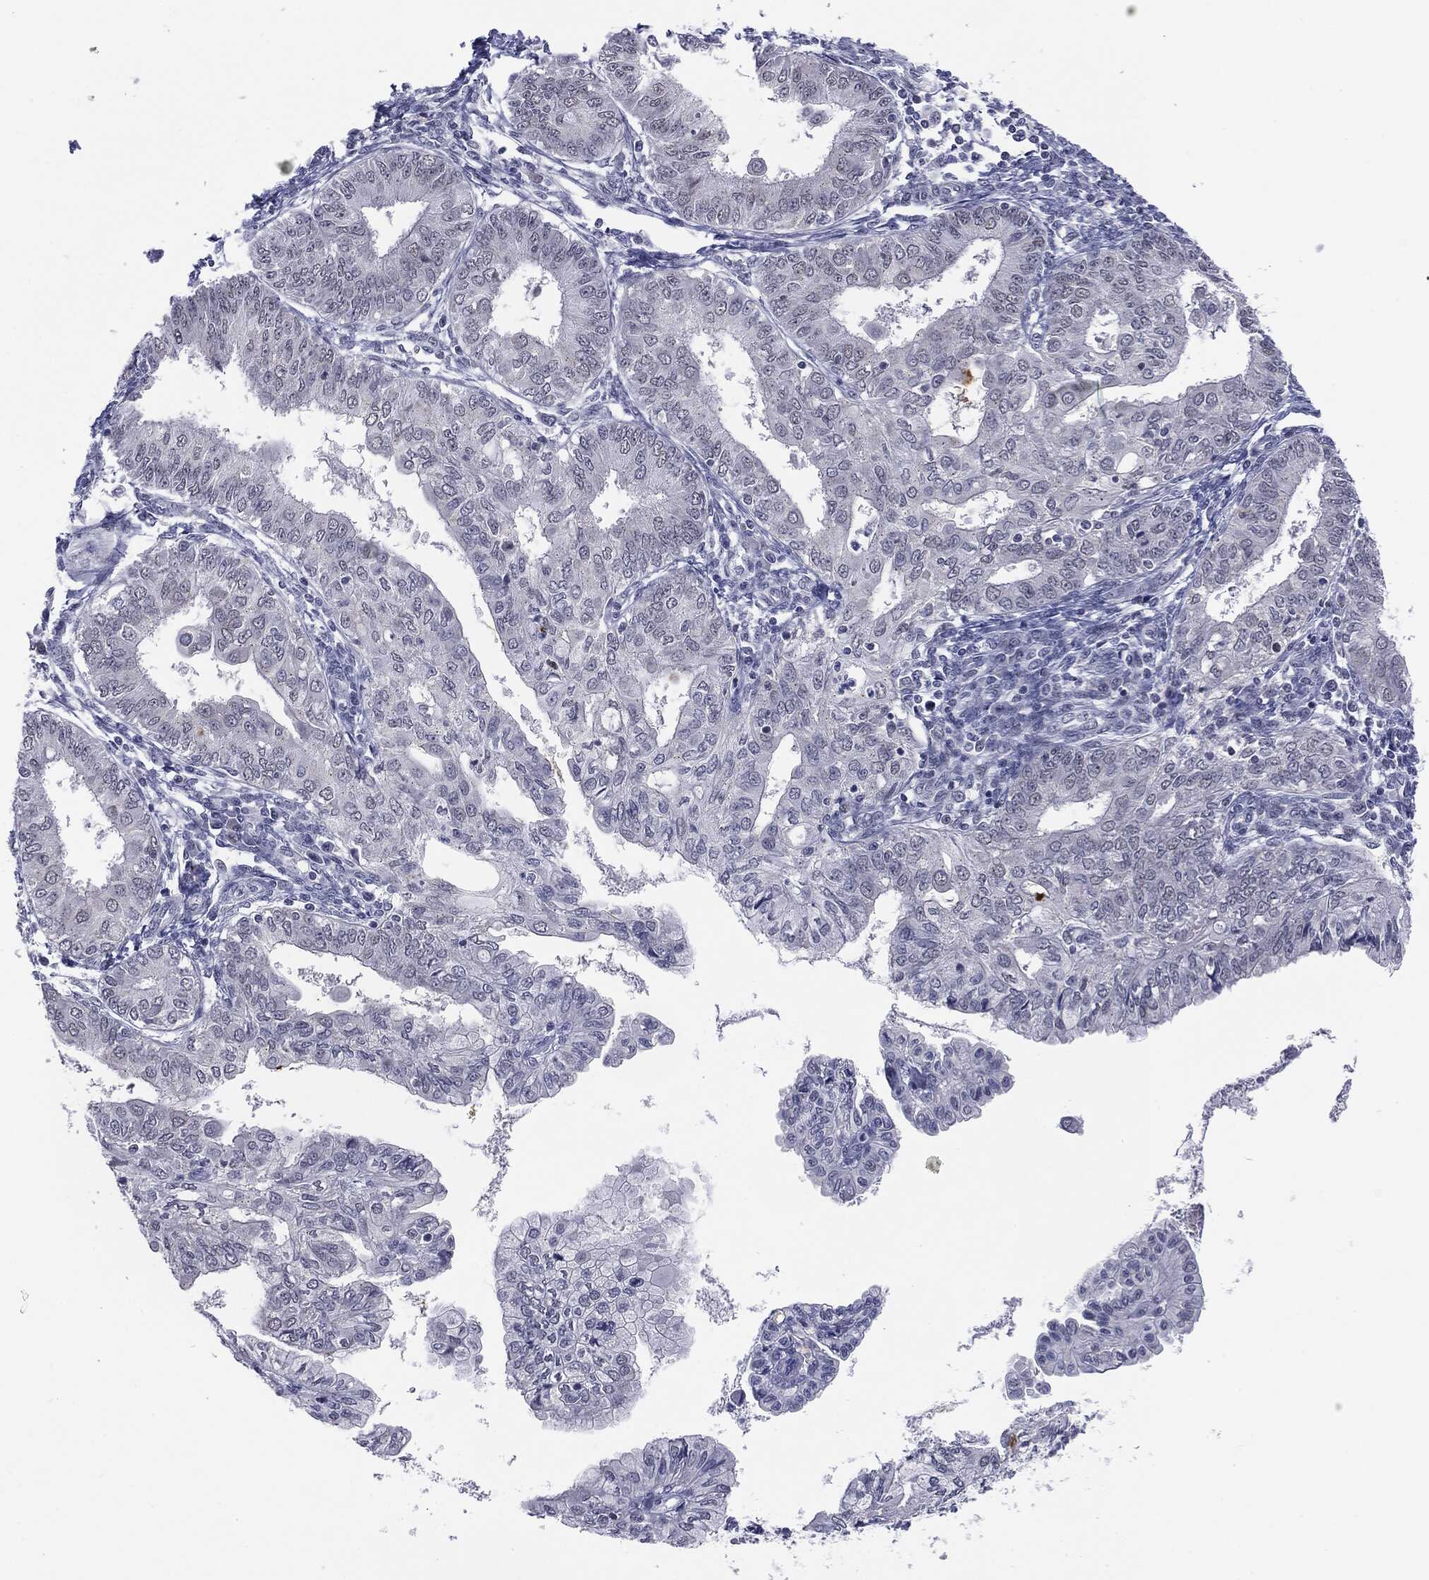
{"staining": {"intensity": "negative", "quantity": "none", "location": "none"}, "tissue": "endometrial cancer", "cell_type": "Tumor cells", "image_type": "cancer", "snomed": [{"axis": "morphology", "description": "Adenocarcinoma, NOS"}, {"axis": "topography", "description": "Endometrium"}], "caption": "Immunohistochemistry histopathology image of endometrial cancer (adenocarcinoma) stained for a protein (brown), which shows no staining in tumor cells. The staining was performed using DAB to visualize the protein expression in brown, while the nuclei were stained in blue with hematoxylin (Magnification: 20x).", "gene": "SLC5A5", "patient": {"sex": "female", "age": 68}}